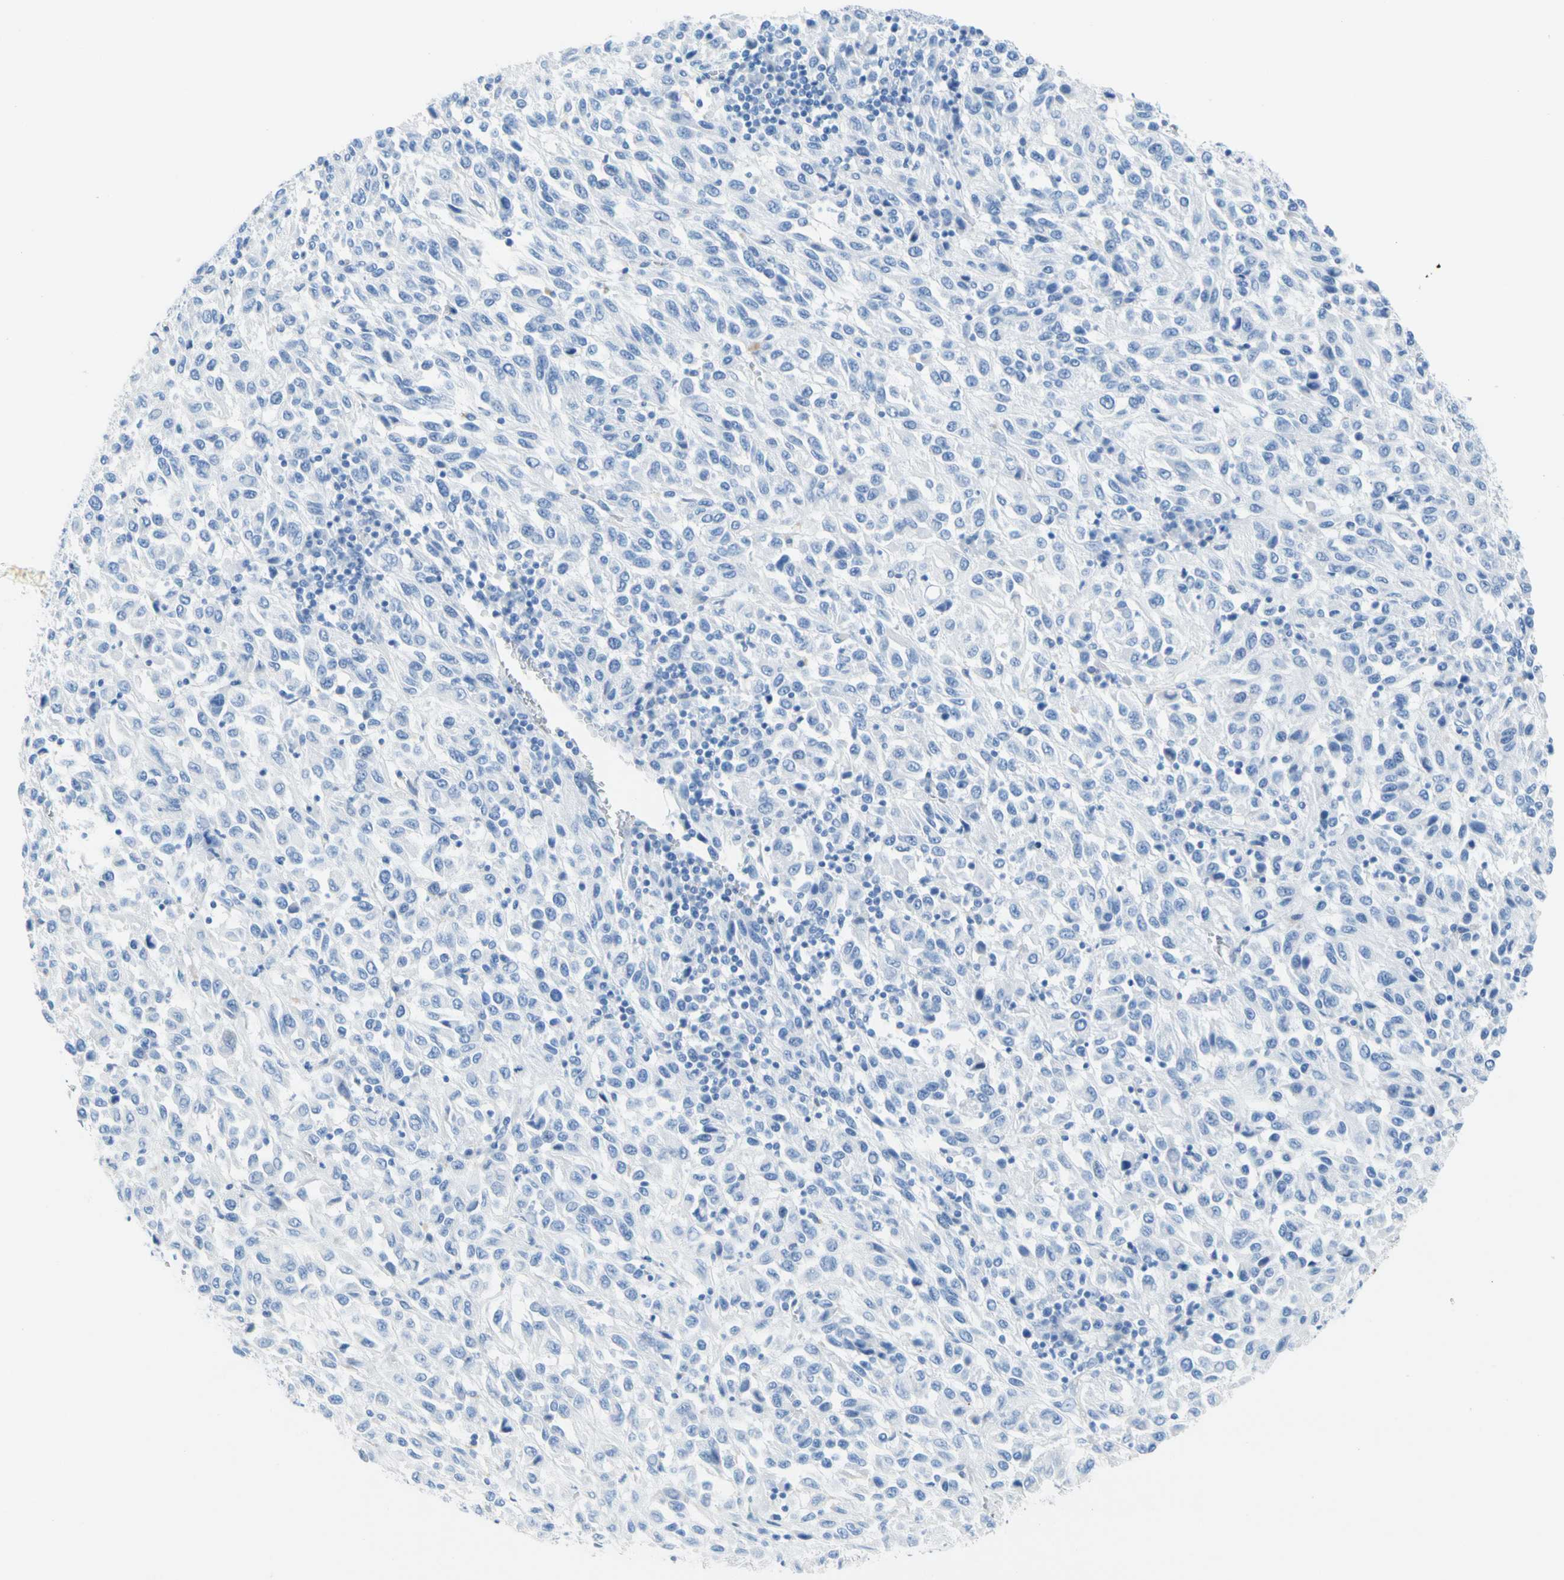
{"staining": {"intensity": "negative", "quantity": "none", "location": "none"}, "tissue": "melanoma", "cell_type": "Tumor cells", "image_type": "cancer", "snomed": [{"axis": "morphology", "description": "Malignant melanoma, Metastatic site"}, {"axis": "topography", "description": "Lung"}], "caption": "Tumor cells are negative for brown protein staining in malignant melanoma (metastatic site).", "gene": "CEL", "patient": {"sex": "male", "age": 64}}